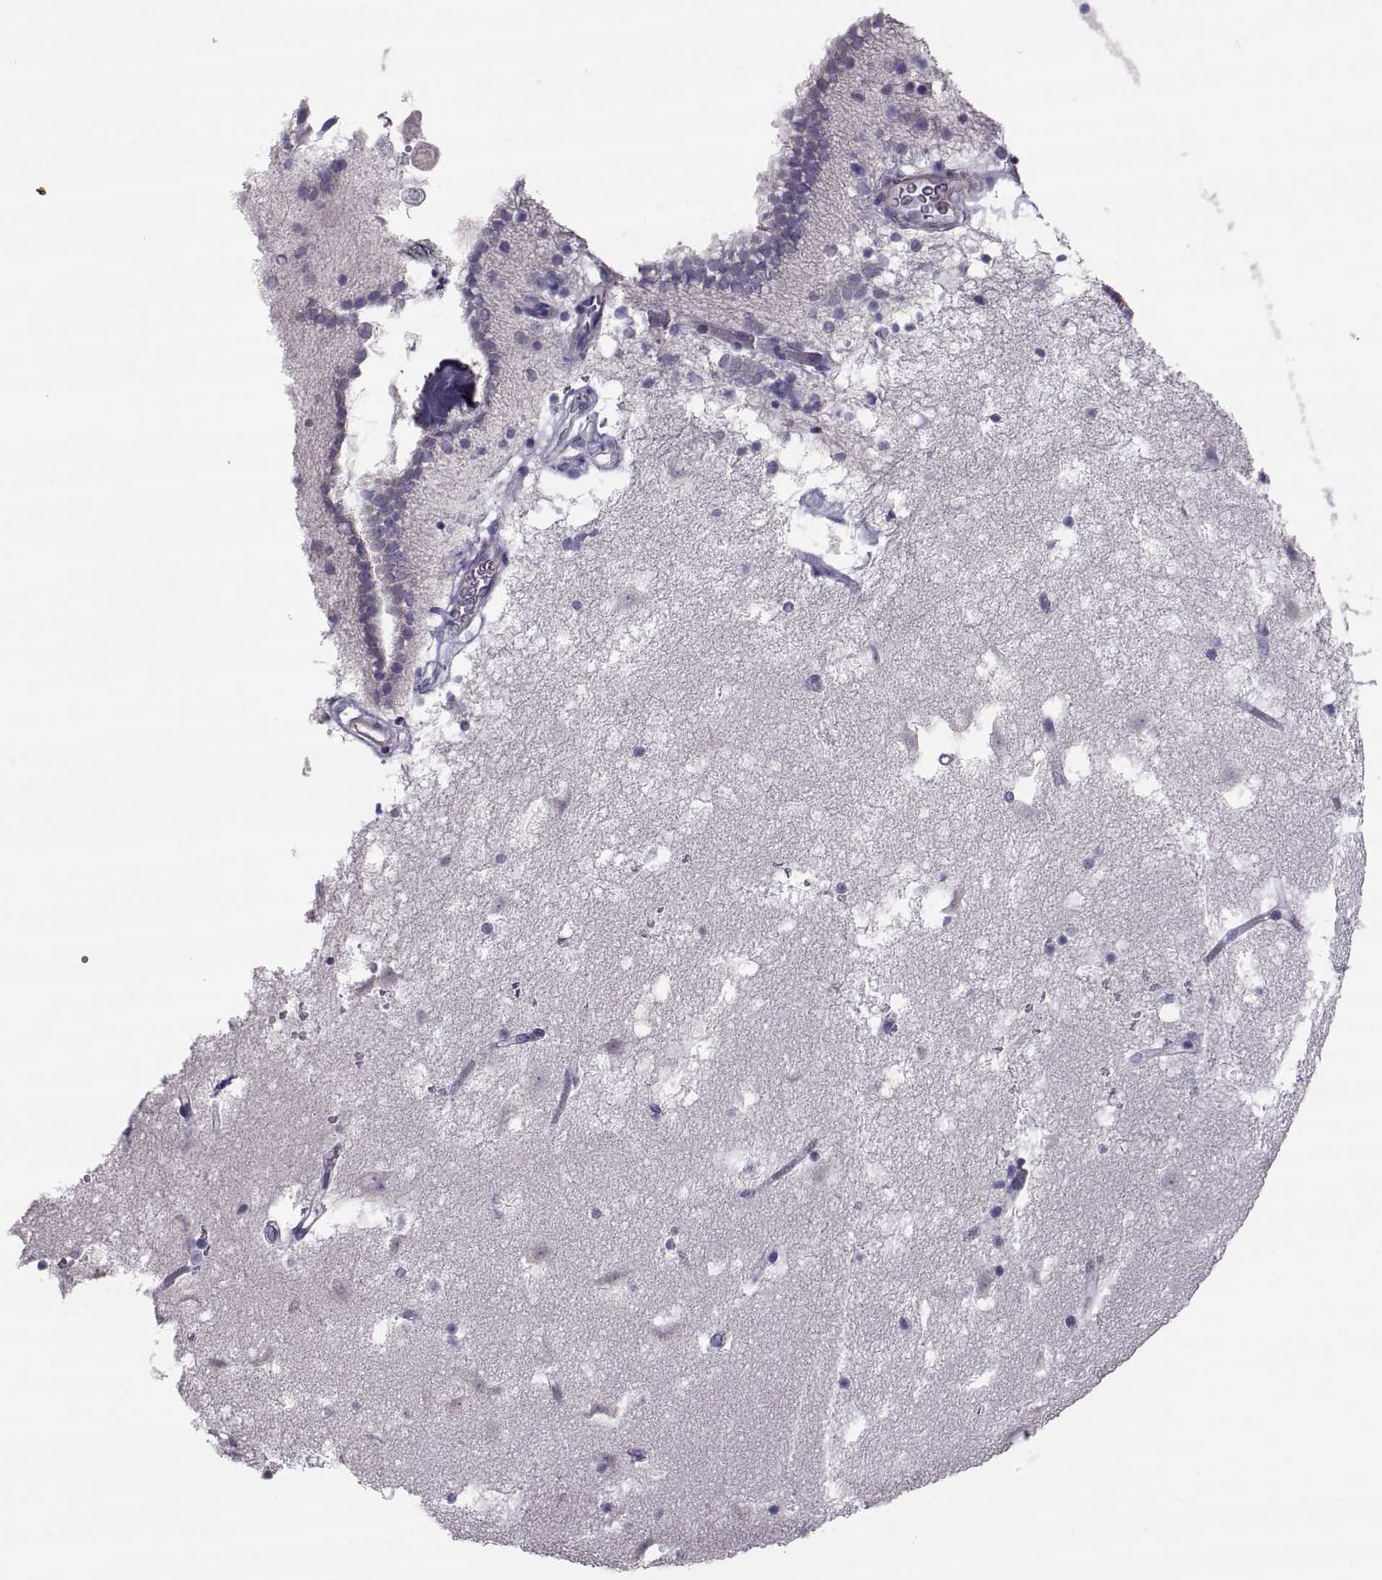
{"staining": {"intensity": "negative", "quantity": "none", "location": "none"}, "tissue": "caudate", "cell_type": "Glial cells", "image_type": "normal", "snomed": [{"axis": "morphology", "description": "Normal tissue, NOS"}, {"axis": "topography", "description": "Lateral ventricle wall"}], "caption": "Normal caudate was stained to show a protein in brown. There is no significant expression in glial cells. (DAB (3,3'-diaminobenzidine) immunohistochemistry with hematoxylin counter stain).", "gene": "IGSF1", "patient": {"sex": "female", "age": 42}}